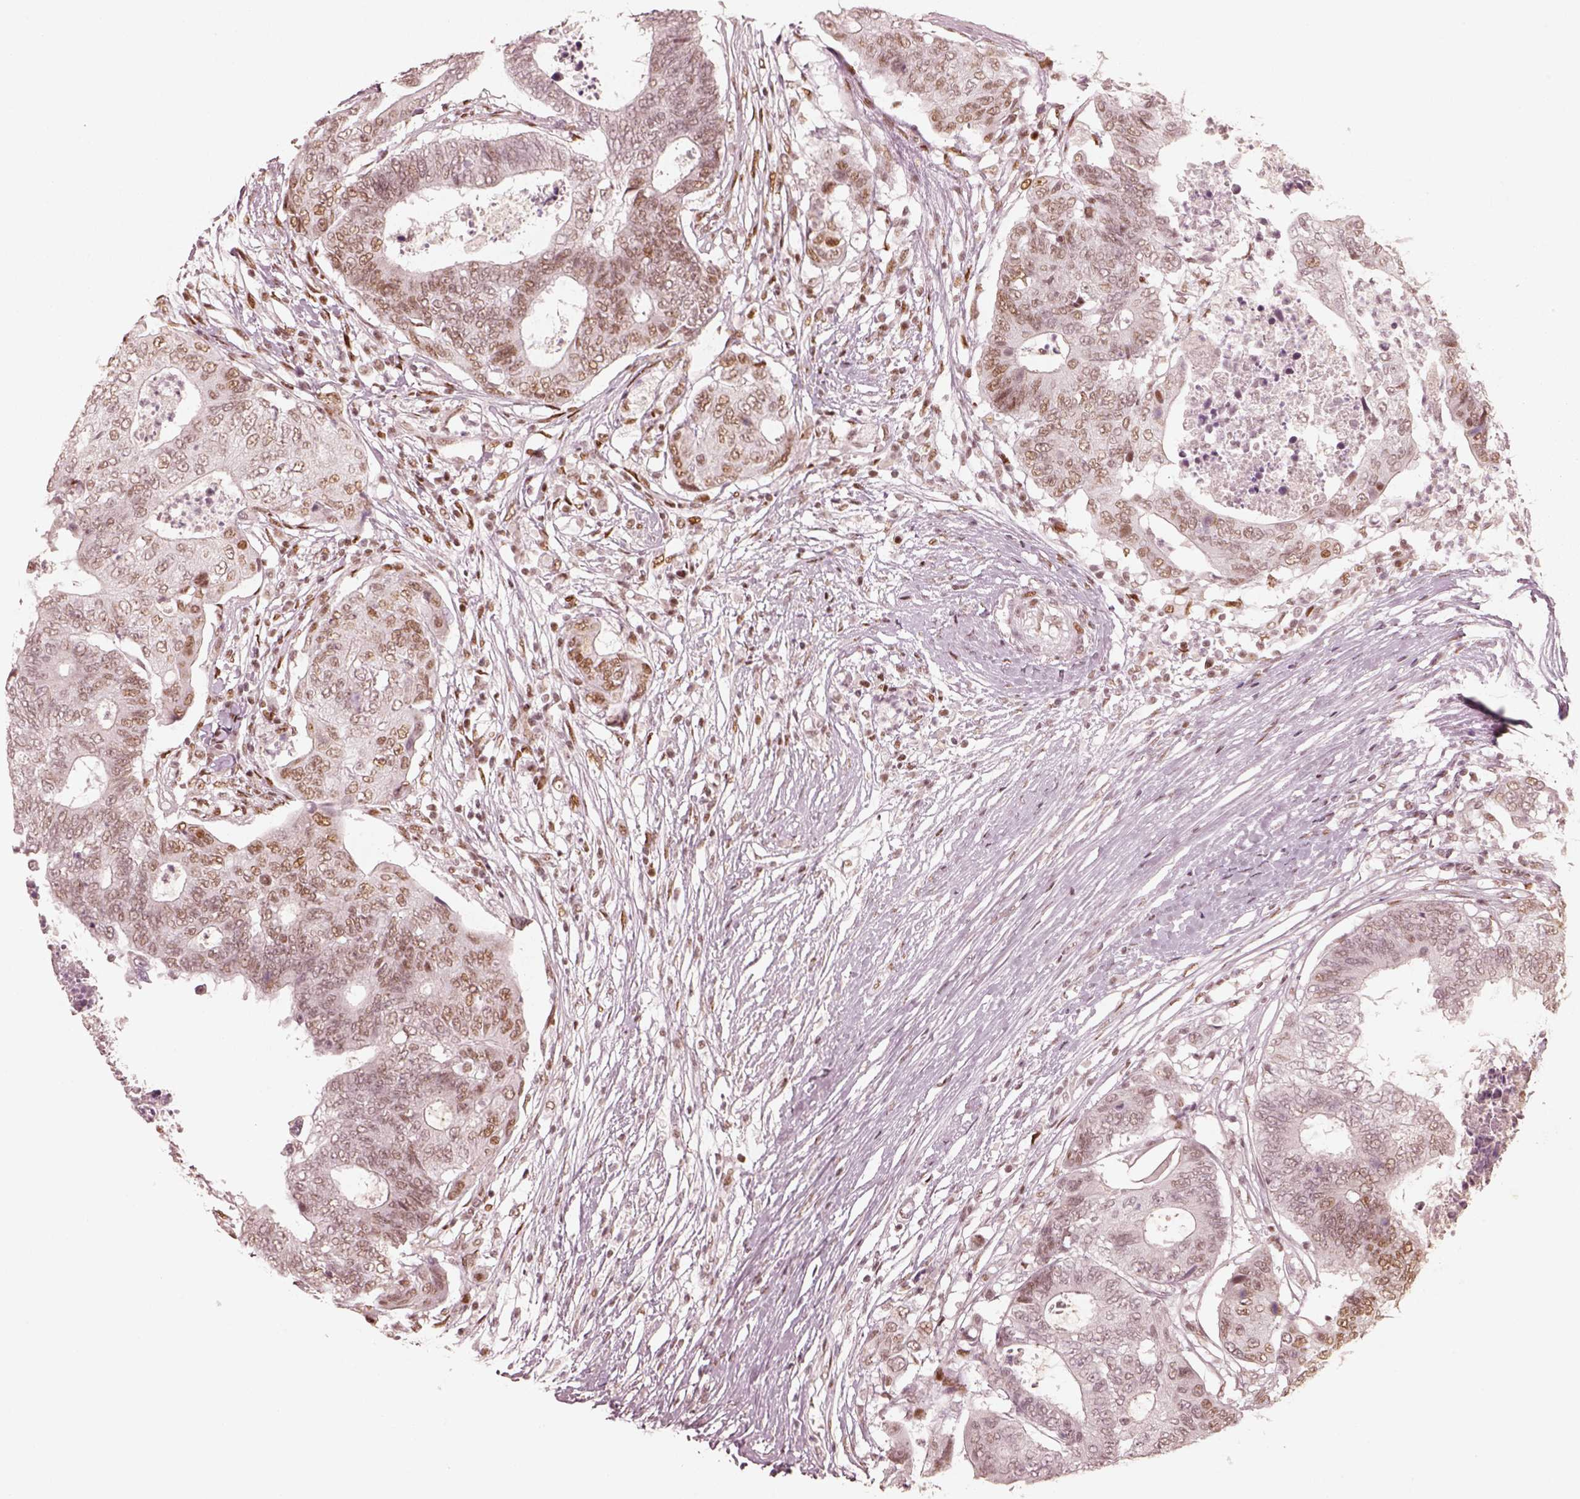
{"staining": {"intensity": "moderate", "quantity": ">75%", "location": "nuclear"}, "tissue": "colorectal cancer", "cell_type": "Tumor cells", "image_type": "cancer", "snomed": [{"axis": "morphology", "description": "Adenocarcinoma, NOS"}, {"axis": "topography", "description": "Colon"}], "caption": "Immunohistochemistry (IHC) staining of colorectal cancer (adenocarcinoma), which exhibits medium levels of moderate nuclear staining in approximately >75% of tumor cells indicating moderate nuclear protein staining. The staining was performed using DAB (brown) for protein detection and nuclei were counterstained in hematoxylin (blue).", "gene": "HNRNPC", "patient": {"sex": "female", "age": 48}}